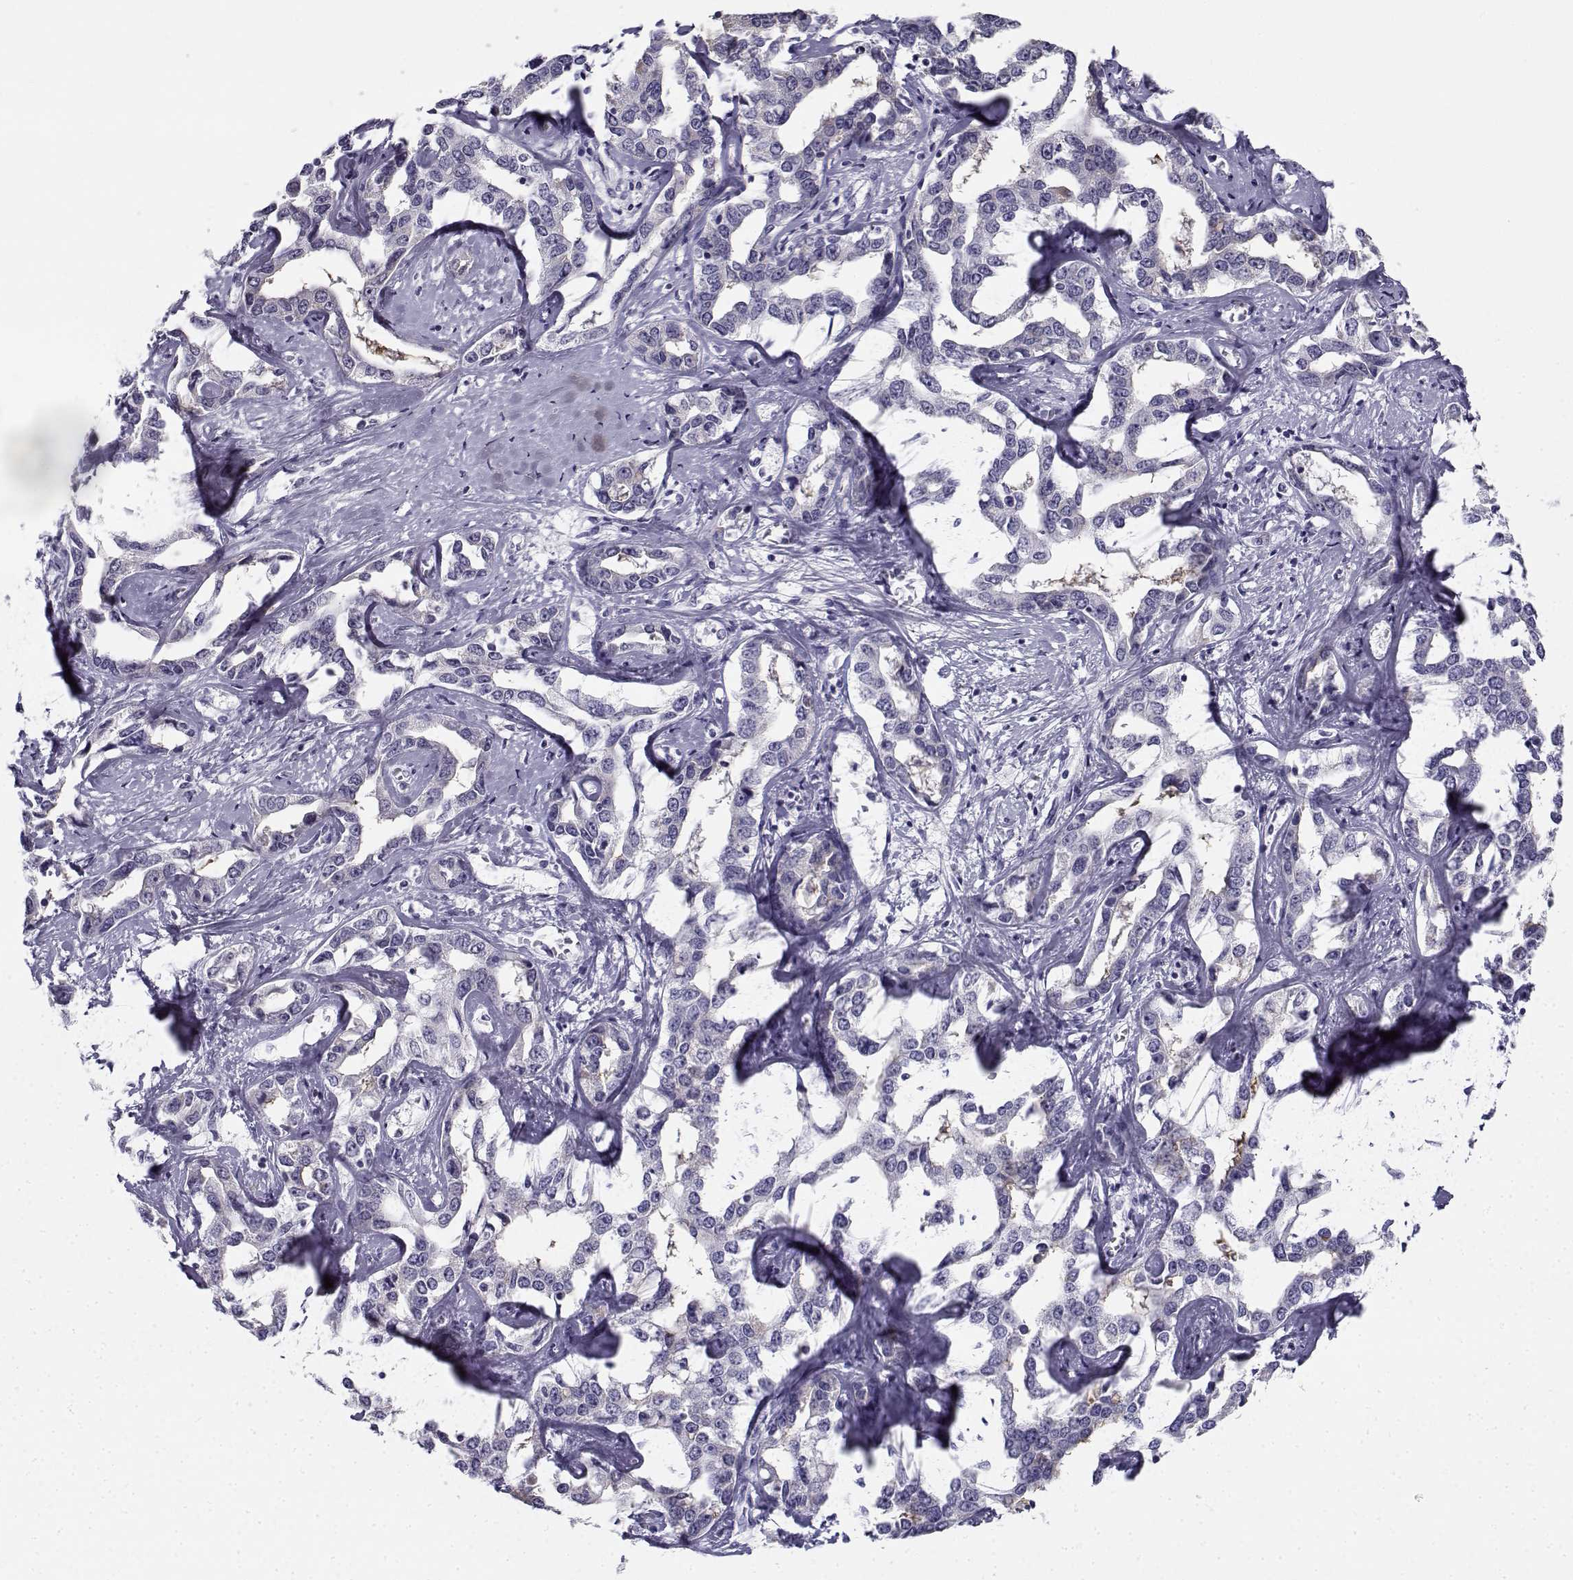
{"staining": {"intensity": "negative", "quantity": "none", "location": "none"}, "tissue": "liver cancer", "cell_type": "Tumor cells", "image_type": "cancer", "snomed": [{"axis": "morphology", "description": "Cholangiocarcinoma"}, {"axis": "topography", "description": "Liver"}], "caption": "Tumor cells are negative for brown protein staining in liver cancer (cholangiocarcinoma).", "gene": "CREB3L3", "patient": {"sex": "male", "age": 59}}